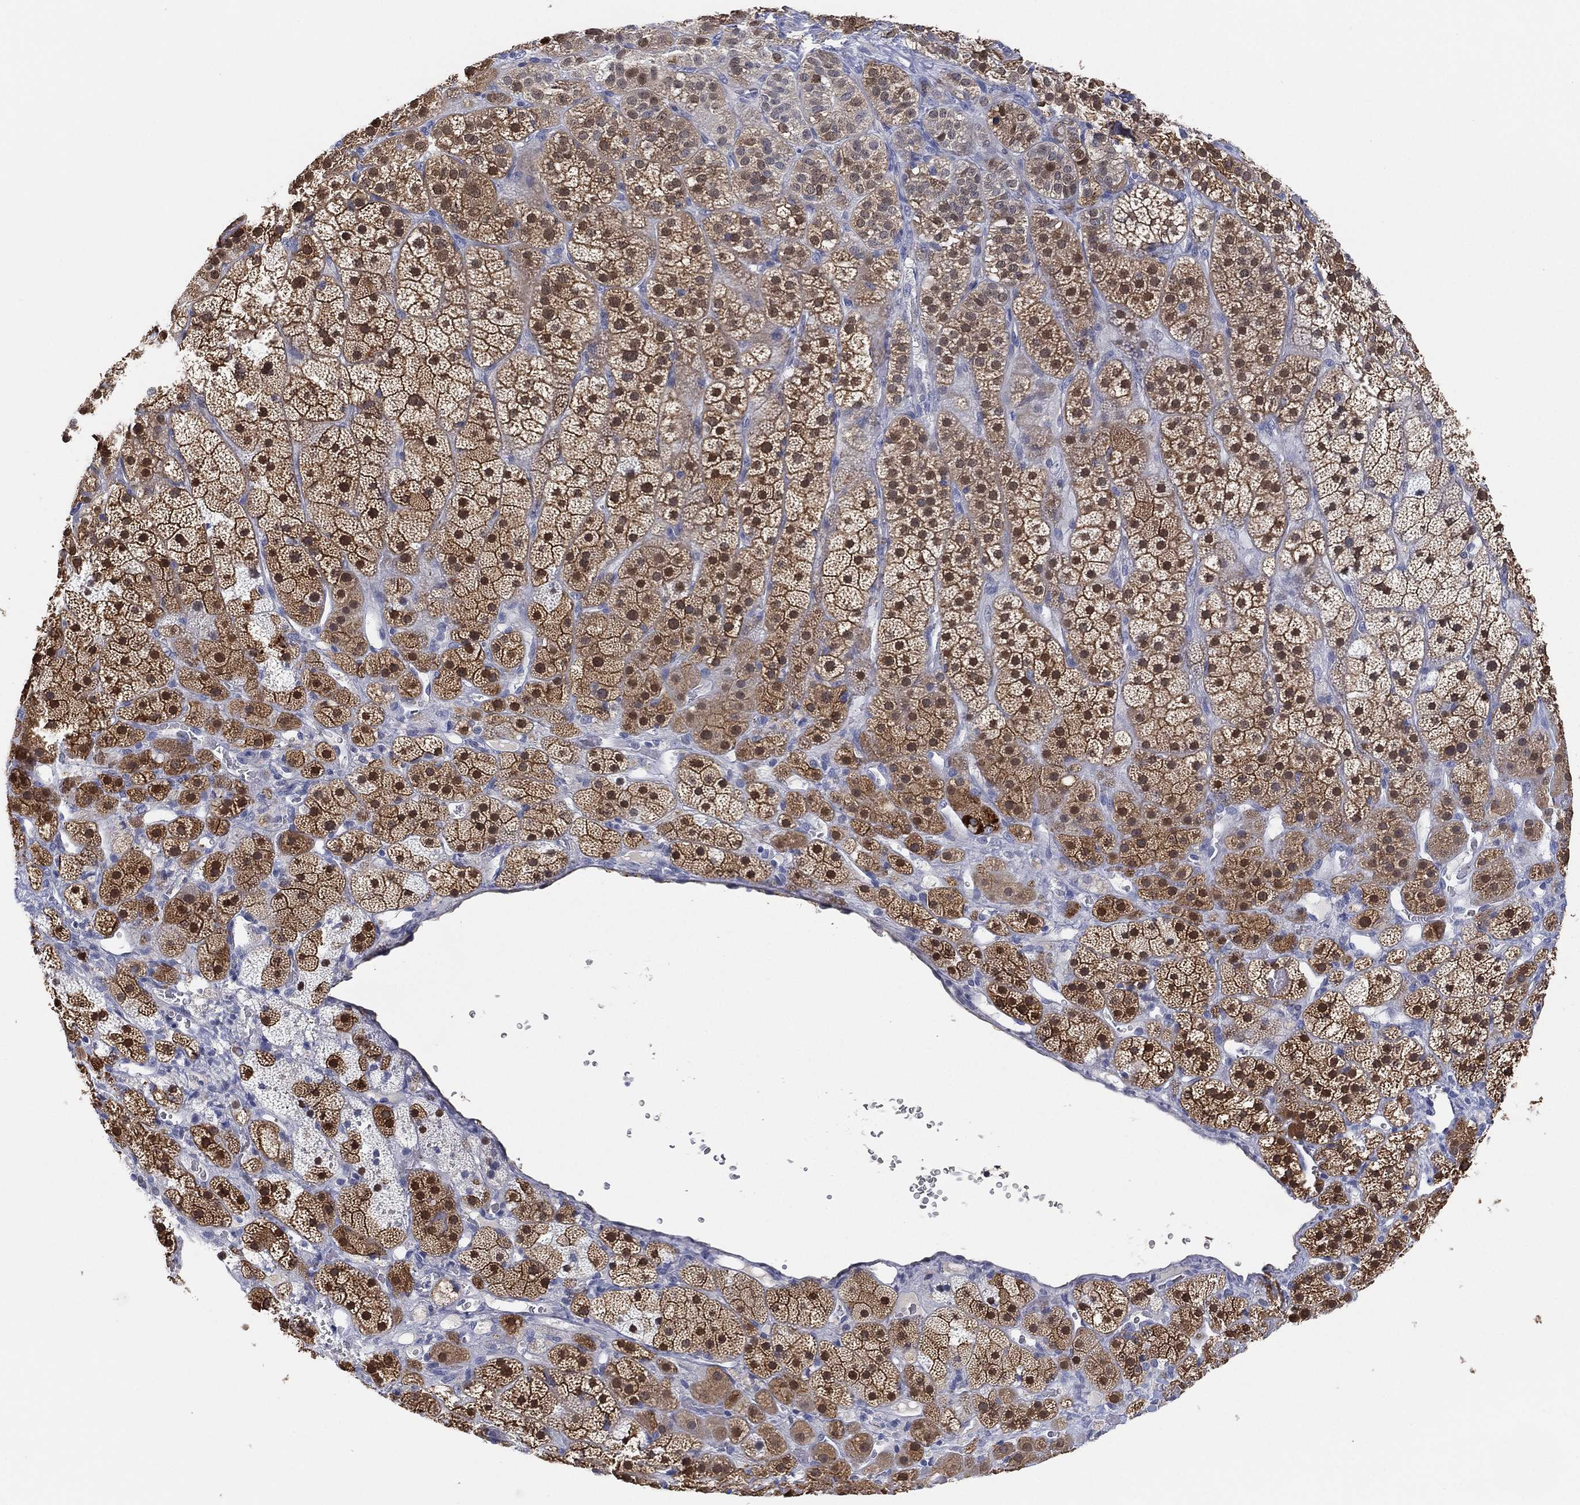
{"staining": {"intensity": "moderate", "quantity": "25%-75%", "location": "cytoplasmic/membranous,nuclear"}, "tissue": "adrenal gland", "cell_type": "Glandular cells", "image_type": "normal", "snomed": [{"axis": "morphology", "description": "Normal tissue, NOS"}, {"axis": "topography", "description": "Adrenal gland"}], "caption": "Immunohistochemical staining of benign adrenal gland reveals moderate cytoplasmic/membranous,nuclear protein staining in about 25%-75% of glandular cells.", "gene": "C5orf46", "patient": {"sex": "male", "age": 57}}